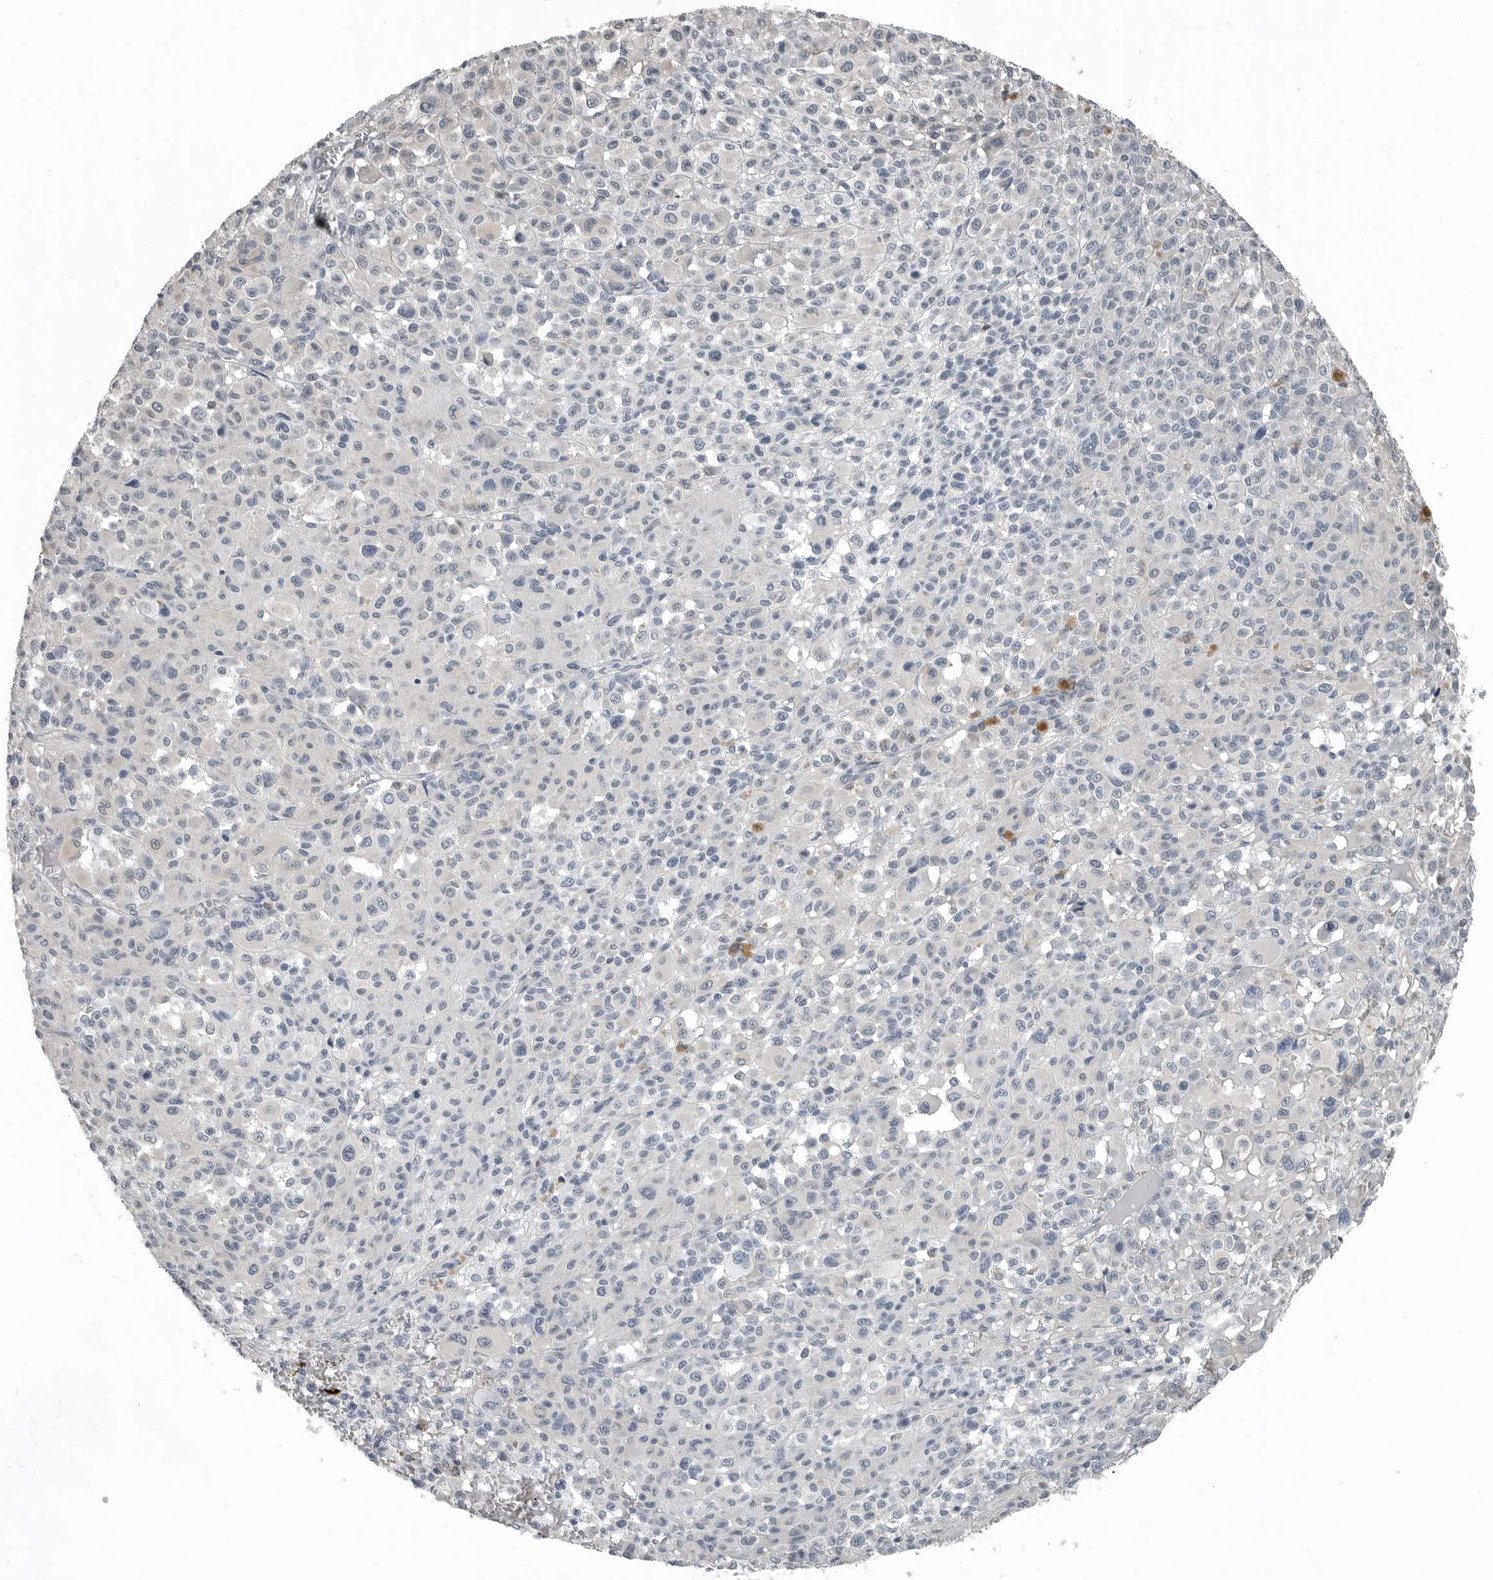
{"staining": {"intensity": "negative", "quantity": "none", "location": "none"}, "tissue": "melanoma", "cell_type": "Tumor cells", "image_type": "cancer", "snomed": [{"axis": "morphology", "description": "Malignant melanoma, Metastatic site"}, {"axis": "topography", "description": "Skin"}], "caption": "IHC of melanoma shows no expression in tumor cells. Nuclei are stained in blue.", "gene": "KYAT1", "patient": {"sex": "female", "age": 74}}